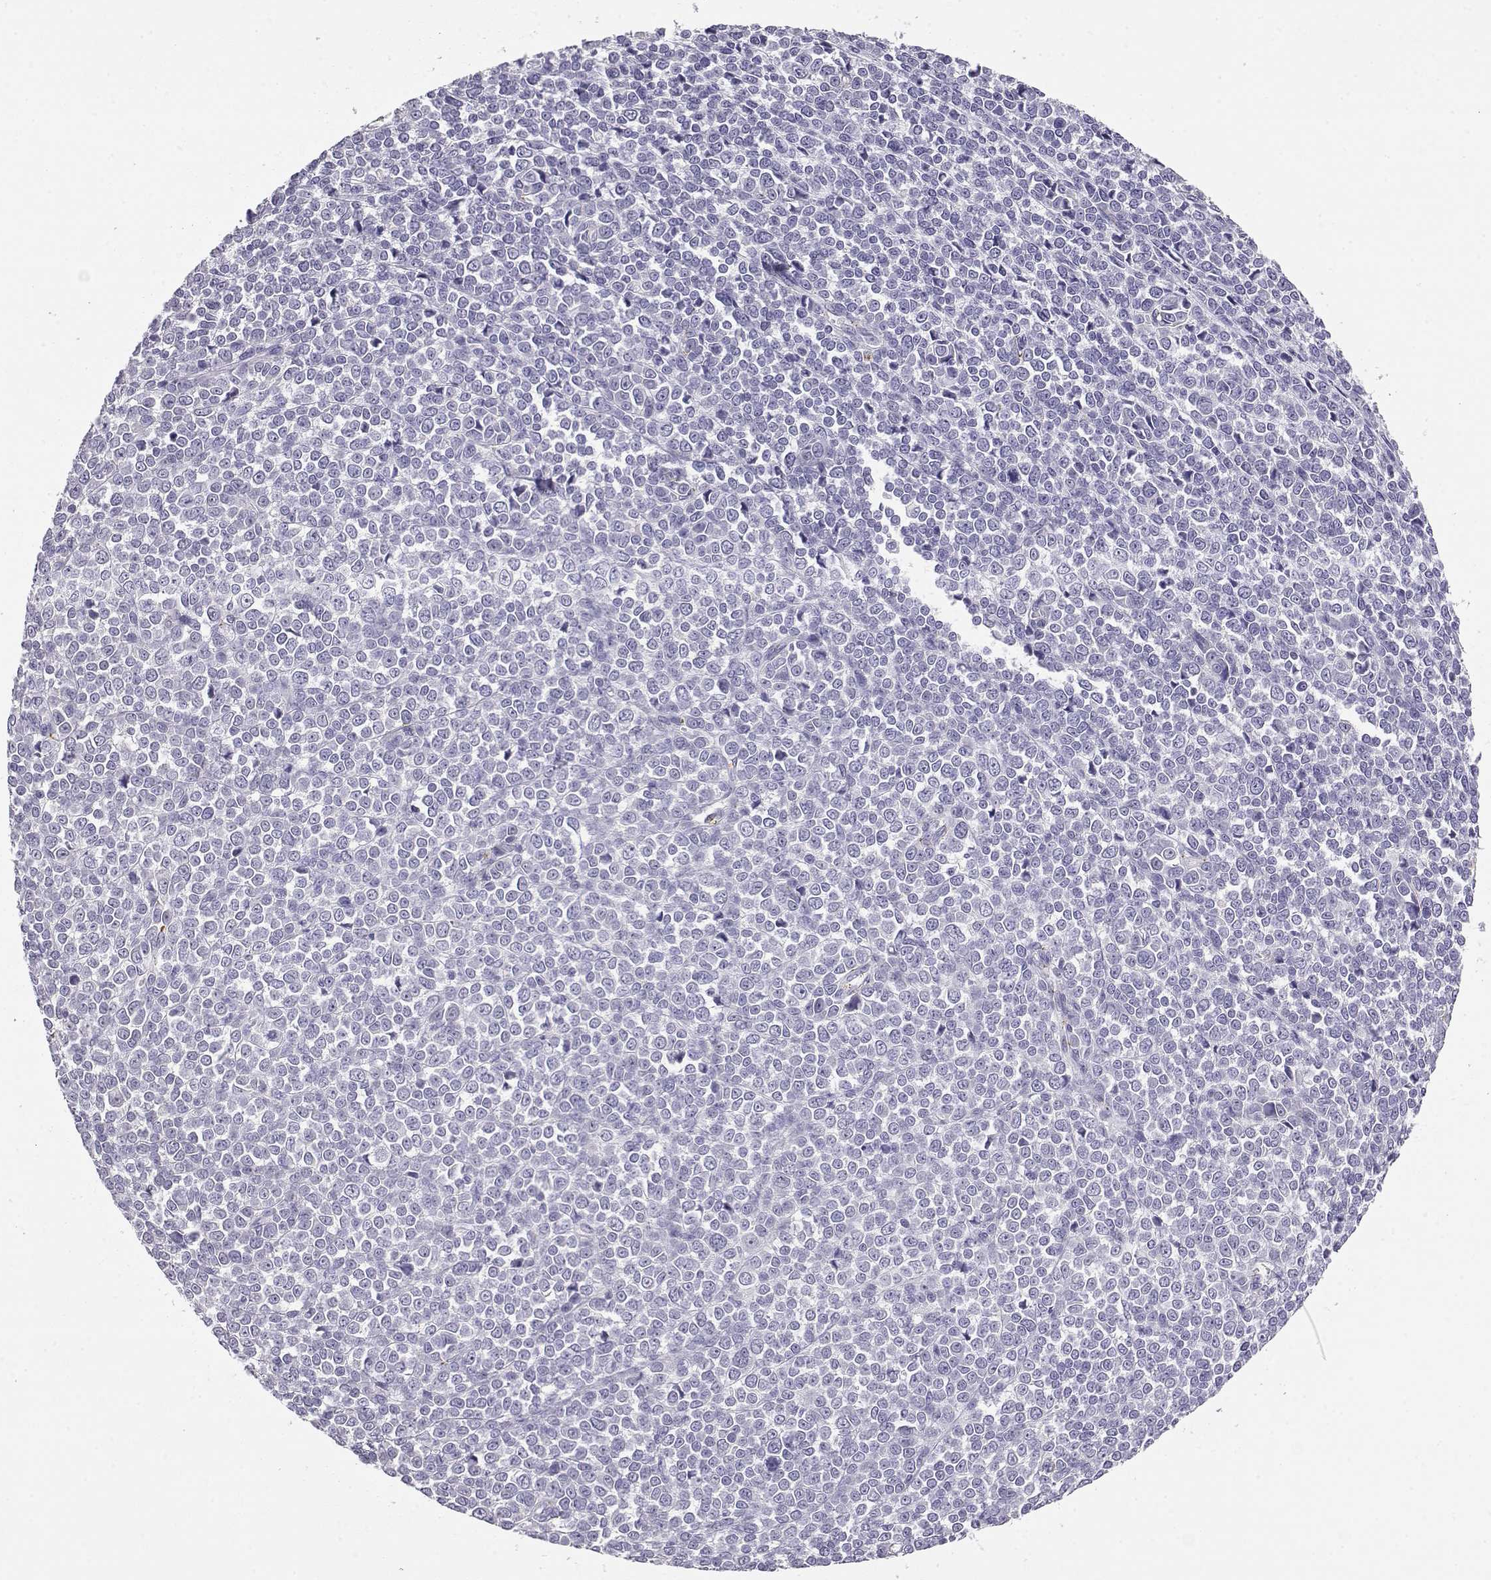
{"staining": {"intensity": "negative", "quantity": "none", "location": "none"}, "tissue": "melanoma", "cell_type": "Tumor cells", "image_type": "cancer", "snomed": [{"axis": "morphology", "description": "Malignant melanoma, NOS"}, {"axis": "topography", "description": "Skin"}], "caption": "Immunohistochemistry (IHC) image of human malignant melanoma stained for a protein (brown), which shows no expression in tumor cells. (DAB IHC visualized using brightfield microscopy, high magnification).", "gene": "ENDOU", "patient": {"sex": "female", "age": 95}}